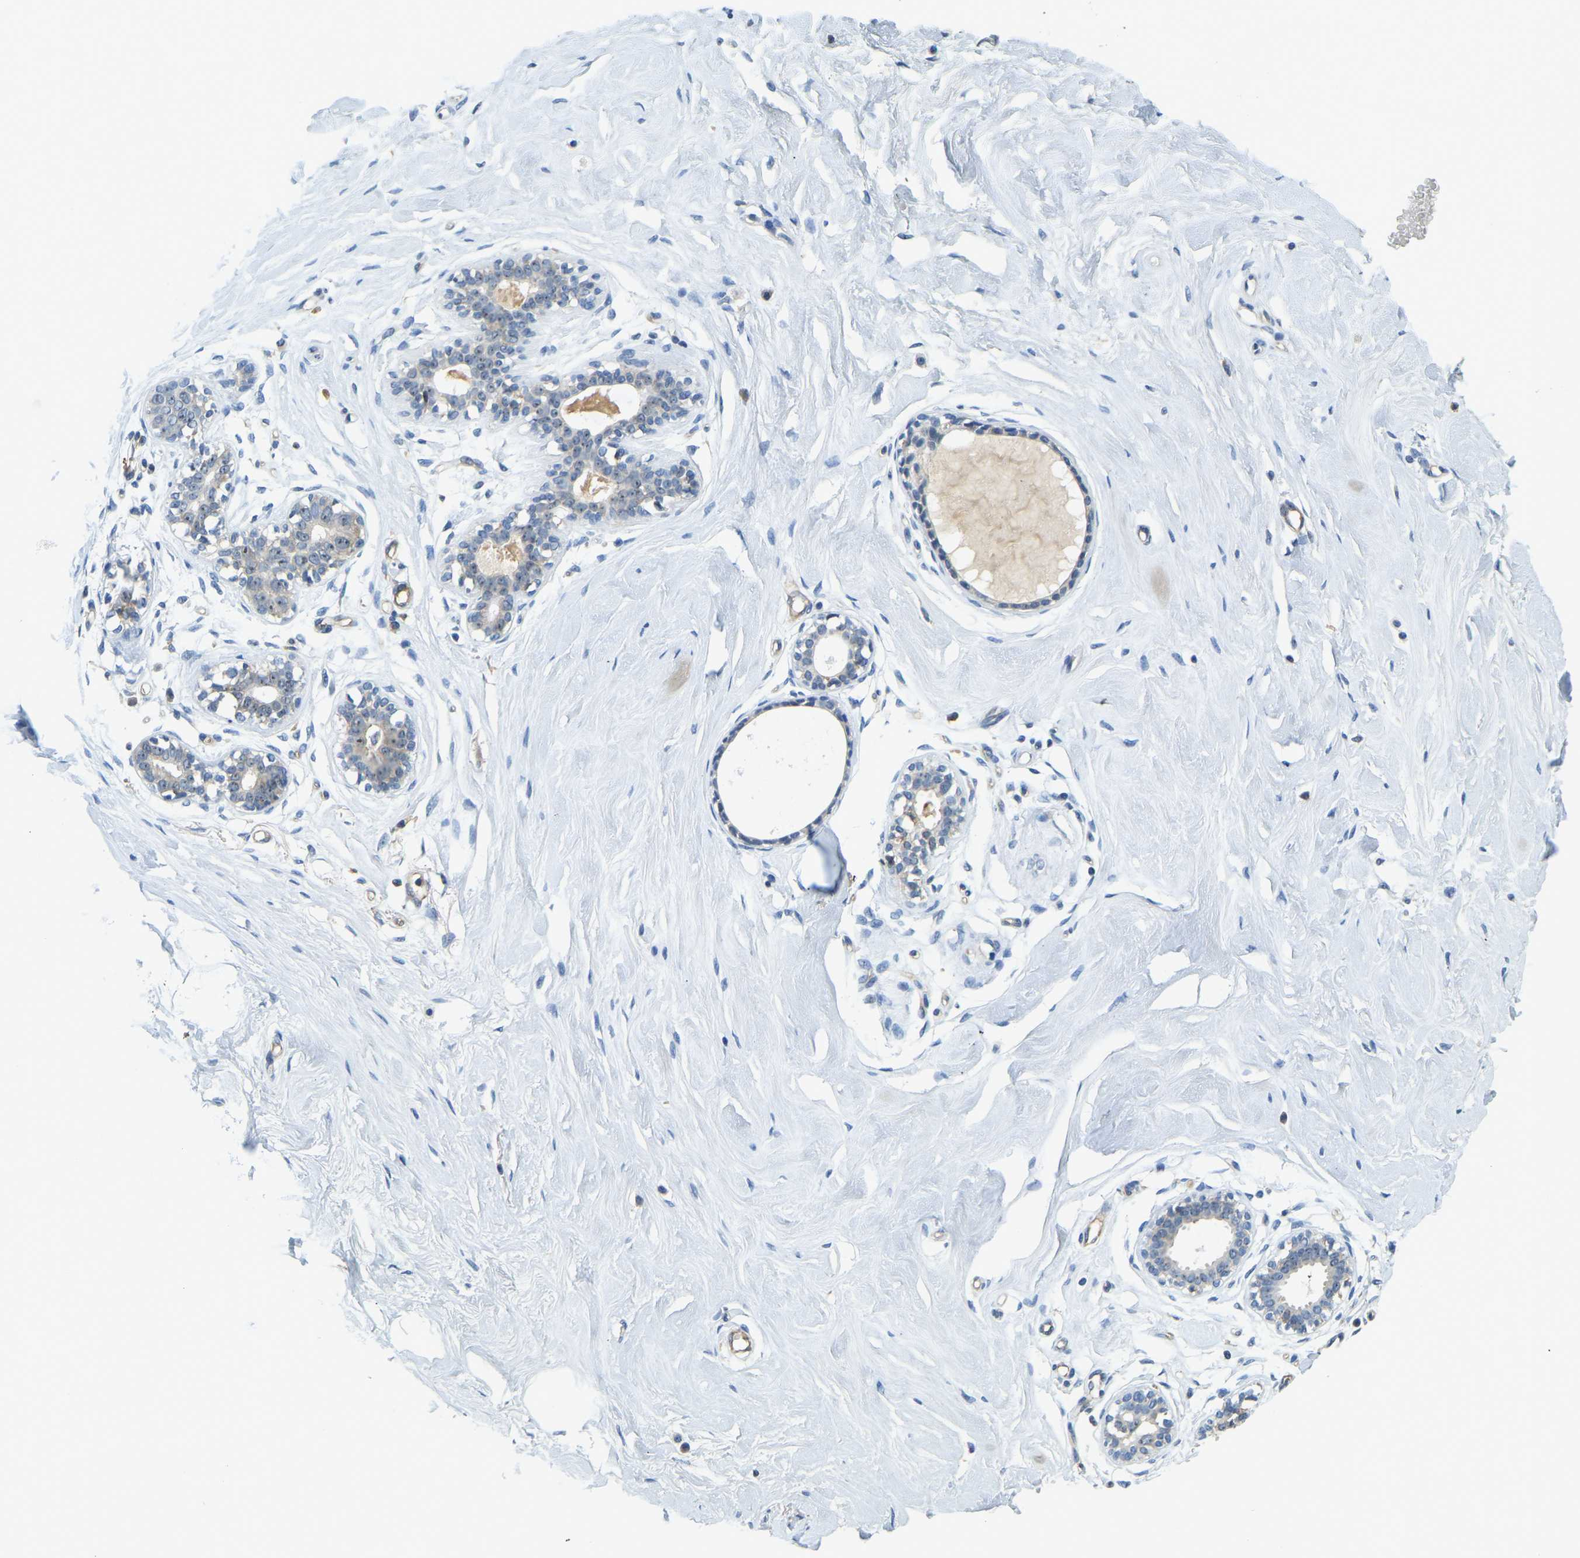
{"staining": {"intensity": "negative", "quantity": "none", "location": "none"}, "tissue": "breast", "cell_type": "Adipocytes", "image_type": "normal", "snomed": [{"axis": "morphology", "description": "Normal tissue, NOS"}, {"axis": "topography", "description": "Breast"}], "caption": "Adipocytes are negative for brown protein staining in unremarkable breast. (DAB immunohistochemistry, high magnification).", "gene": "RRP1", "patient": {"sex": "female", "age": 23}}